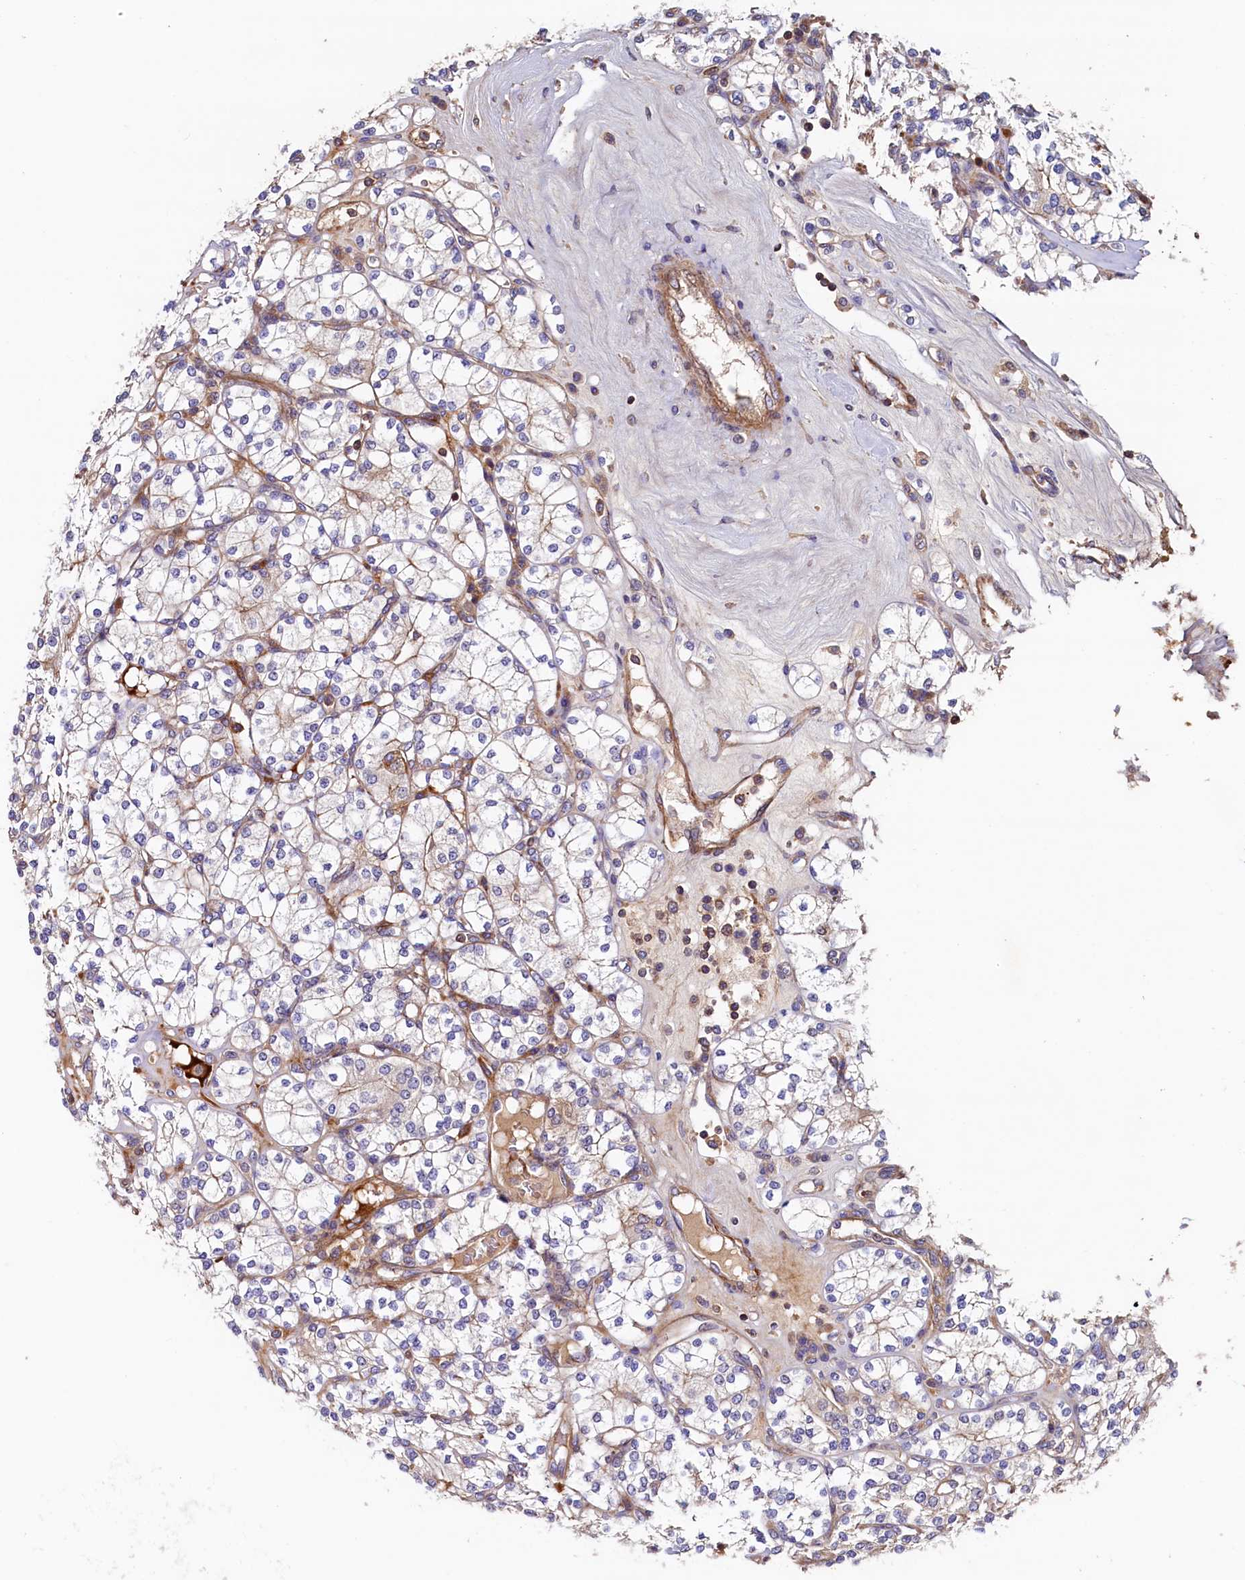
{"staining": {"intensity": "negative", "quantity": "none", "location": "none"}, "tissue": "renal cancer", "cell_type": "Tumor cells", "image_type": "cancer", "snomed": [{"axis": "morphology", "description": "Adenocarcinoma, NOS"}, {"axis": "topography", "description": "Kidney"}], "caption": "Immunohistochemical staining of human adenocarcinoma (renal) shows no significant expression in tumor cells.", "gene": "DUOXA1", "patient": {"sex": "male", "age": 77}}